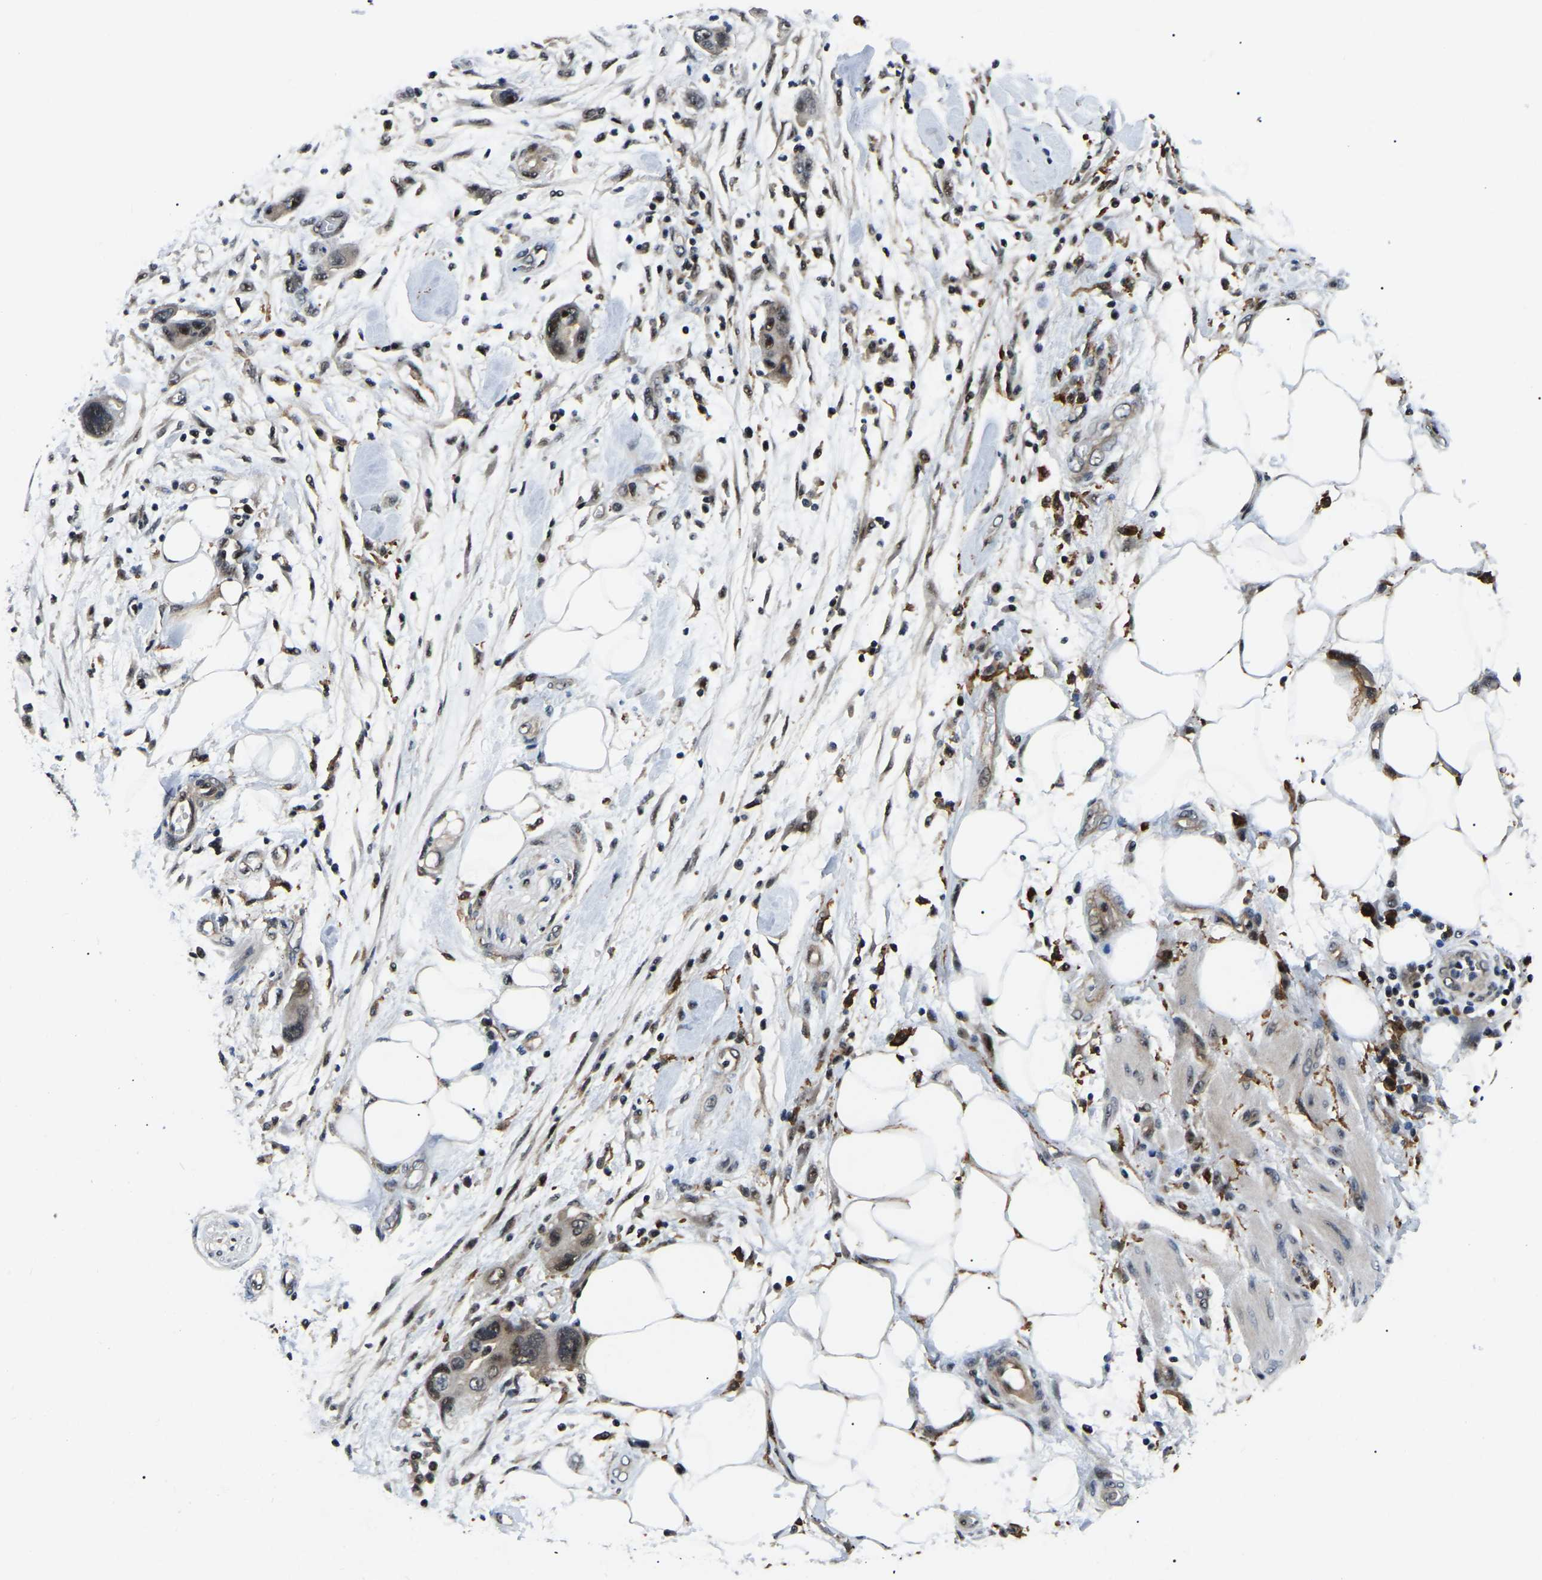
{"staining": {"intensity": "moderate", "quantity": ">75%", "location": "nuclear"}, "tissue": "pancreatic cancer", "cell_type": "Tumor cells", "image_type": "cancer", "snomed": [{"axis": "morphology", "description": "Normal tissue, NOS"}, {"axis": "morphology", "description": "Adenocarcinoma, NOS"}, {"axis": "topography", "description": "Pancreas"}], "caption": "About >75% of tumor cells in pancreatic cancer exhibit moderate nuclear protein expression as visualized by brown immunohistochemical staining.", "gene": "RRP1B", "patient": {"sex": "female", "age": 71}}